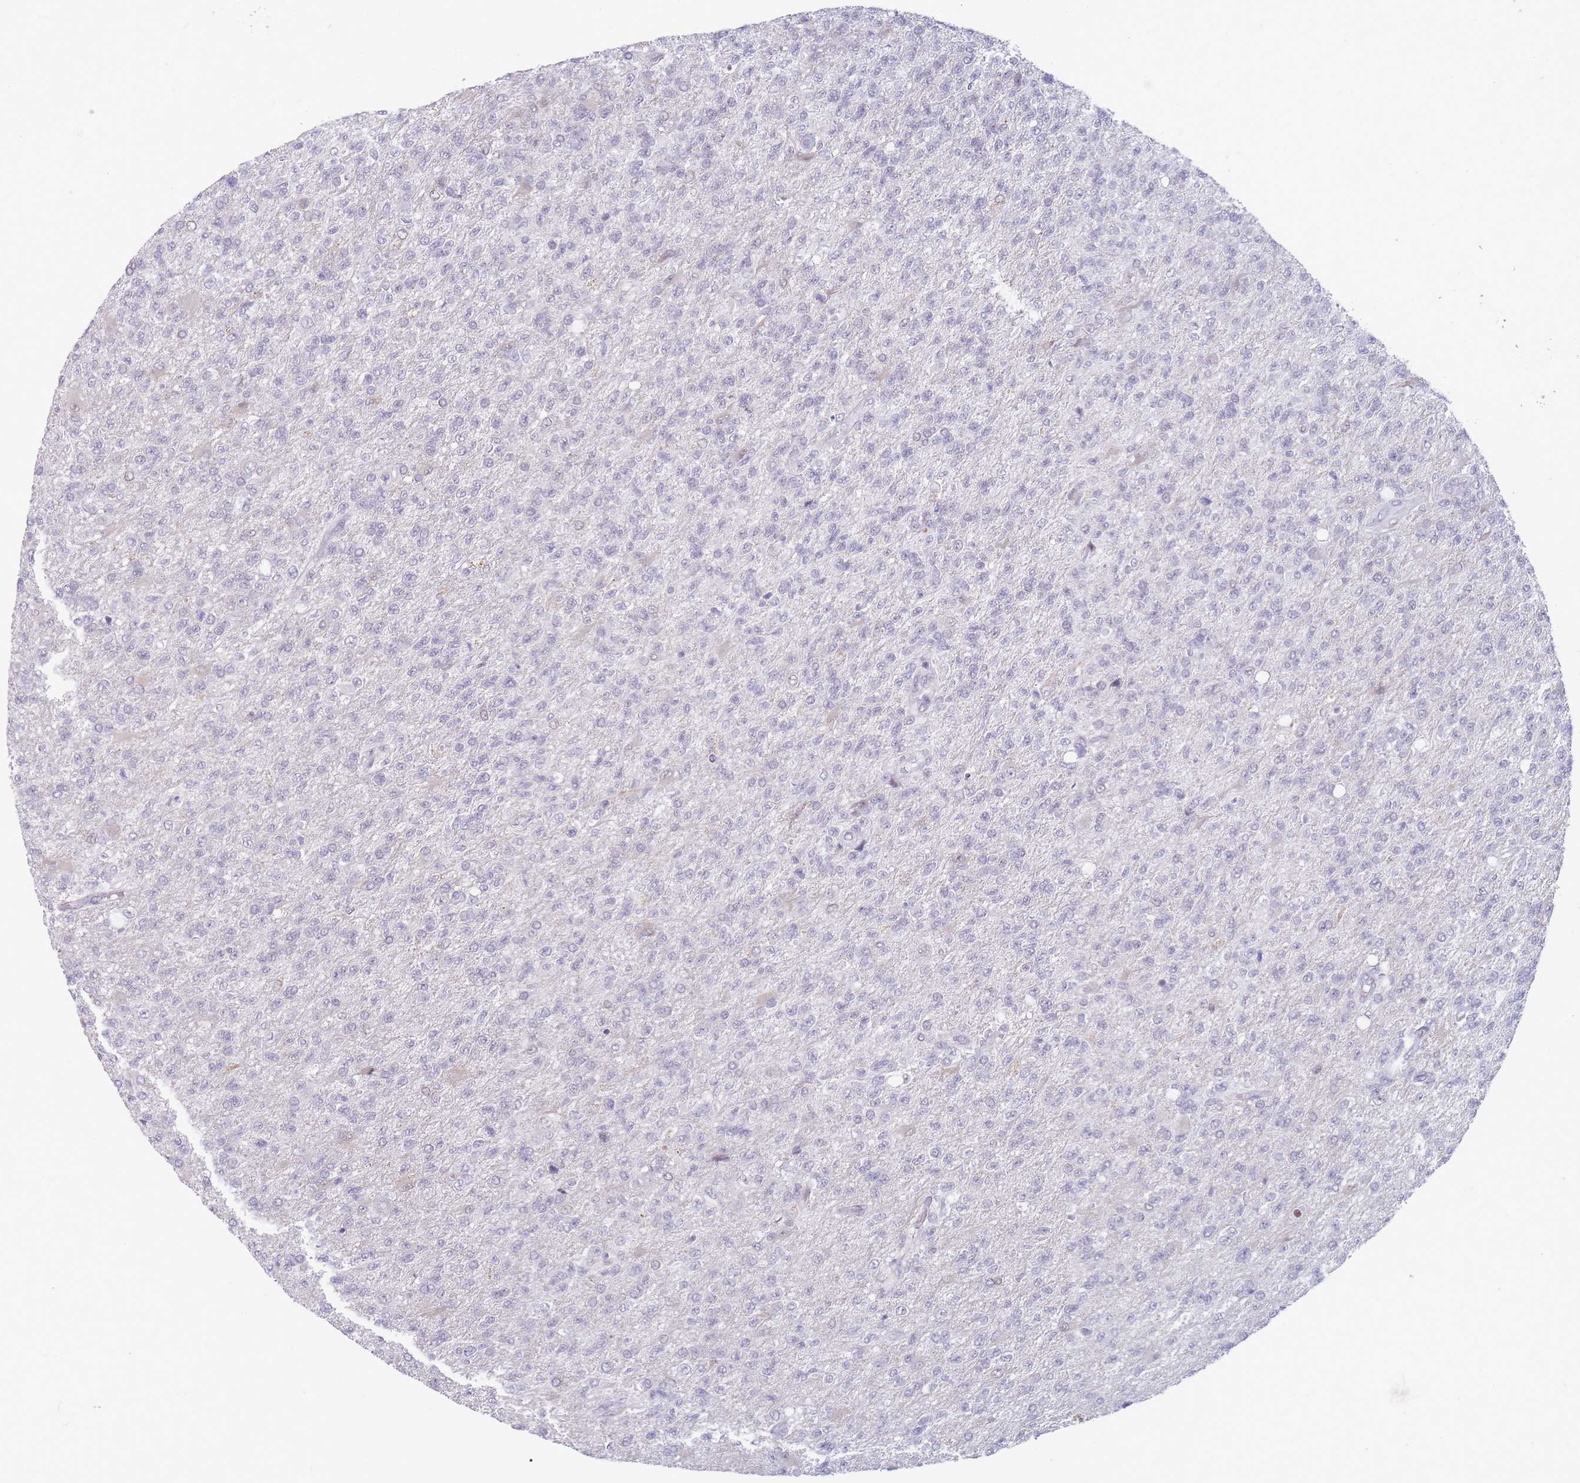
{"staining": {"intensity": "negative", "quantity": "none", "location": "none"}, "tissue": "glioma", "cell_type": "Tumor cells", "image_type": "cancer", "snomed": [{"axis": "morphology", "description": "Glioma, malignant, High grade"}, {"axis": "topography", "description": "Brain"}], "caption": "DAB (3,3'-diaminobenzidine) immunohistochemical staining of human high-grade glioma (malignant) displays no significant positivity in tumor cells. Nuclei are stained in blue.", "gene": "ARID3B", "patient": {"sex": "male", "age": 56}}